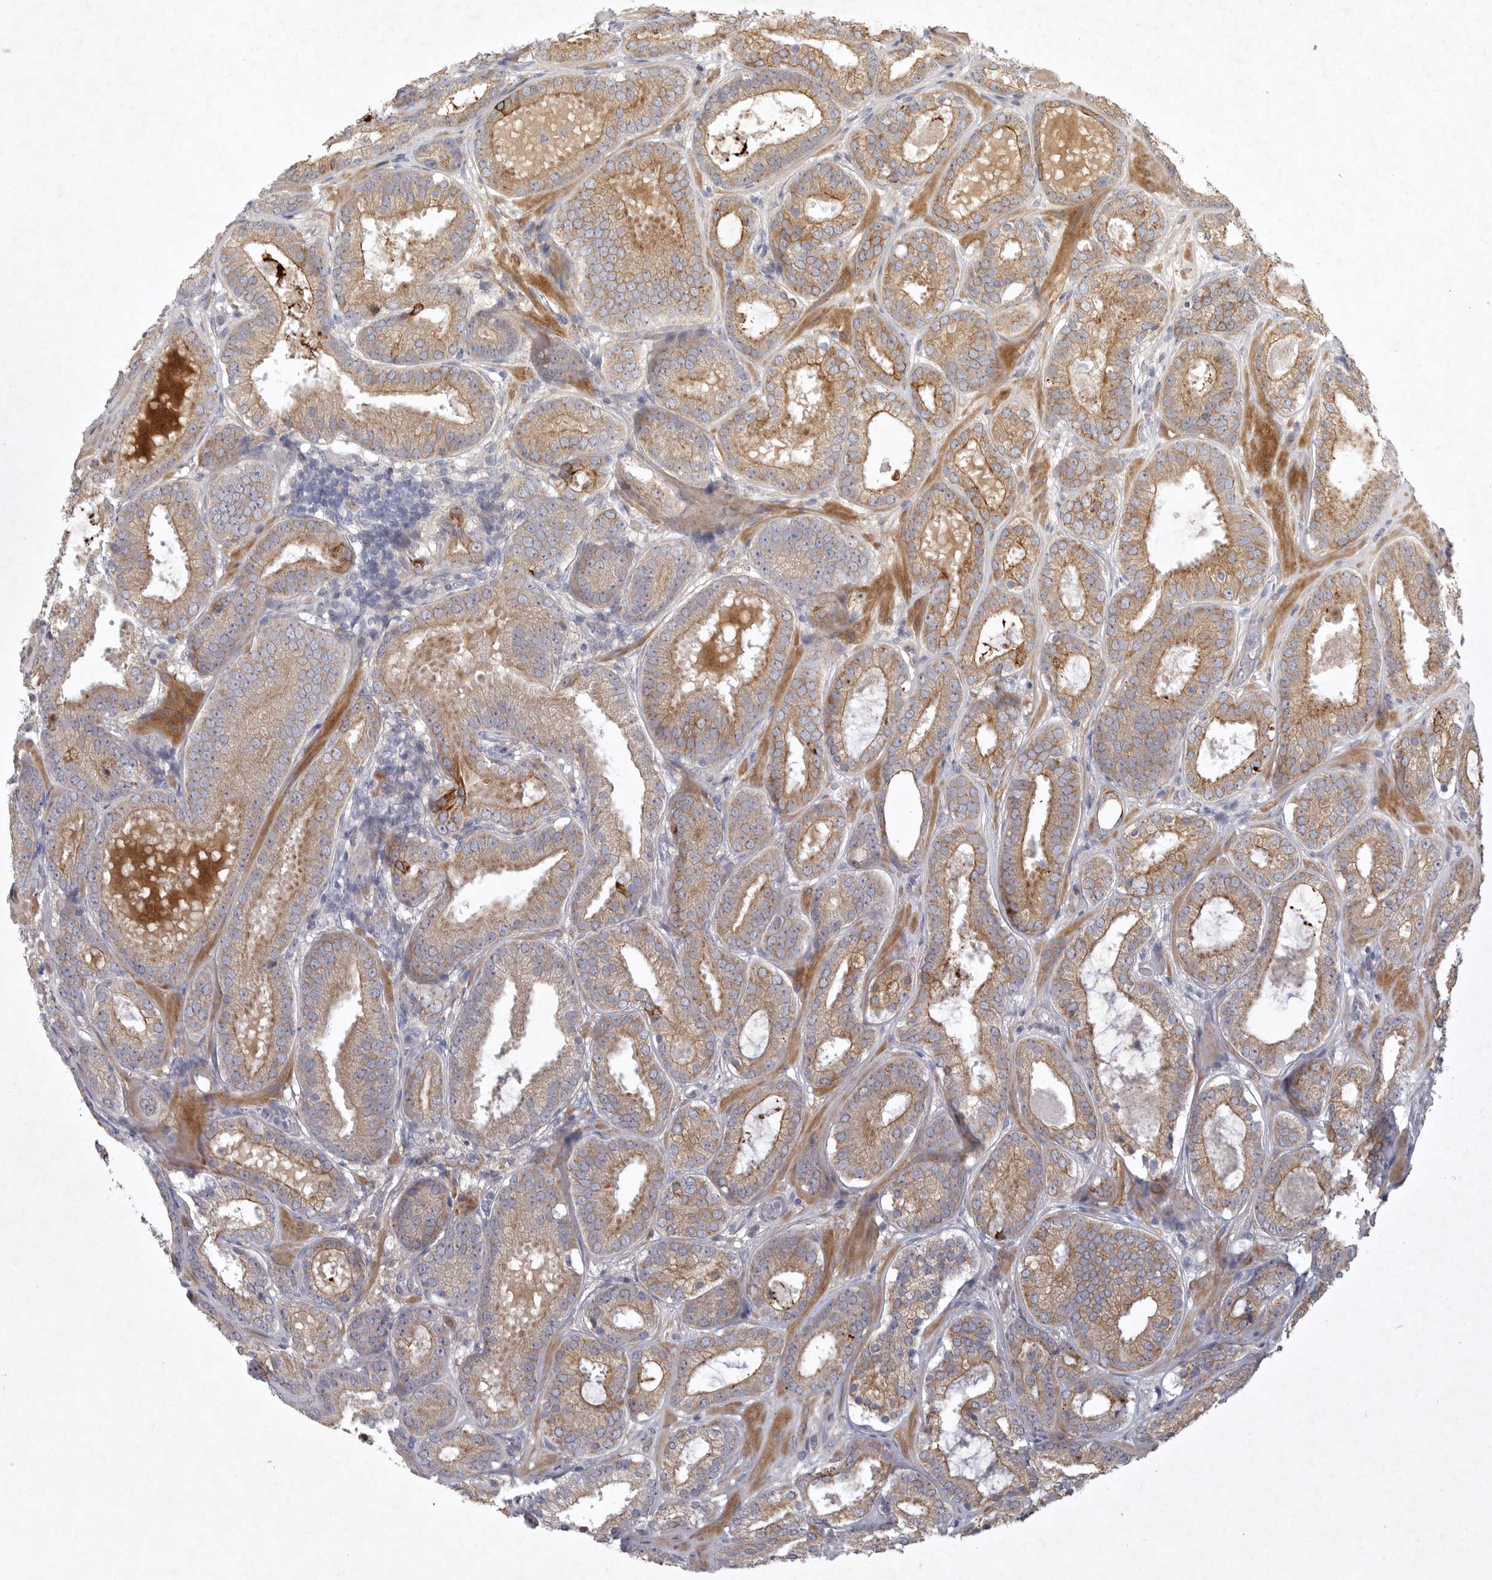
{"staining": {"intensity": "moderate", "quantity": ">75%", "location": "cytoplasmic/membranous"}, "tissue": "prostate cancer", "cell_type": "Tumor cells", "image_type": "cancer", "snomed": [{"axis": "morphology", "description": "Adenocarcinoma, Low grade"}, {"axis": "topography", "description": "Prostate"}], "caption": "The image reveals staining of prostate adenocarcinoma (low-grade), revealing moderate cytoplasmic/membranous protein positivity (brown color) within tumor cells. (DAB IHC, brown staining for protein, blue staining for nuclei).", "gene": "BZW2", "patient": {"sex": "male", "age": 69}}